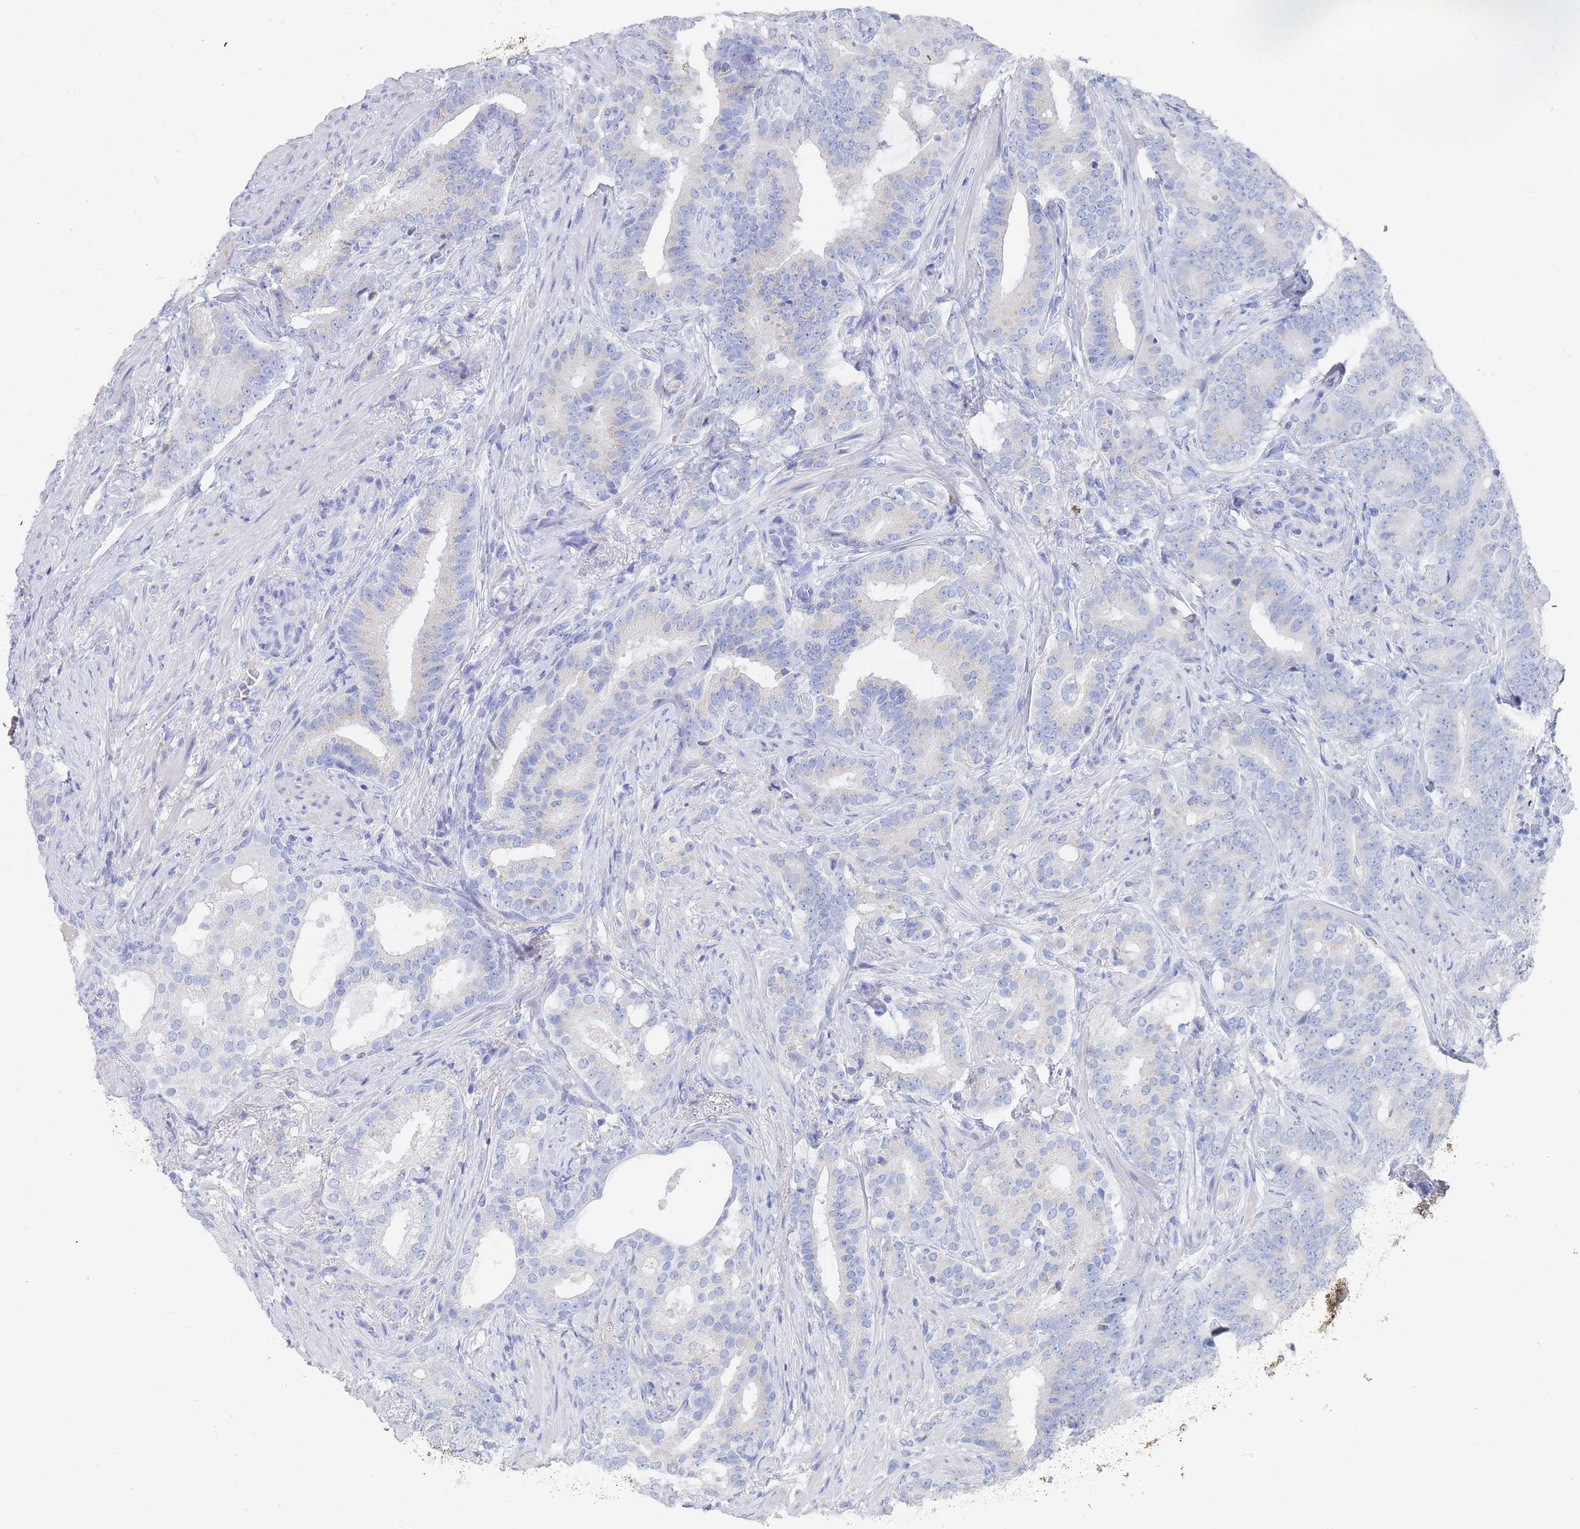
{"staining": {"intensity": "negative", "quantity": "none", "location": "none"}, "tissue": "prostate cancer", "cell_type": "Tumor cells", "image_type": "cancer", "snomed": [{"axis": "morphology", "description": "Adenocarcinoma, High grade"}, {"axis": "topography", "description": "Prostate"}], "caption": "High magnification brightfield microscopy of high-grade adenocarcinoma (prostate) stained with DAB (3,3'-diaminobenzidine) (brown) and counterstained with hematoxylin (blue): tumor cells show no significant positivity. The staining was performed using DAB (3,3'-diaminobenzidine) to visualize the protein expression in brown, while the nuclei were stained in blue with hematoxylin (Magnification: 20x).", "gene": "SLC25A35", "patient": {"sex": "male", "age": 64}}